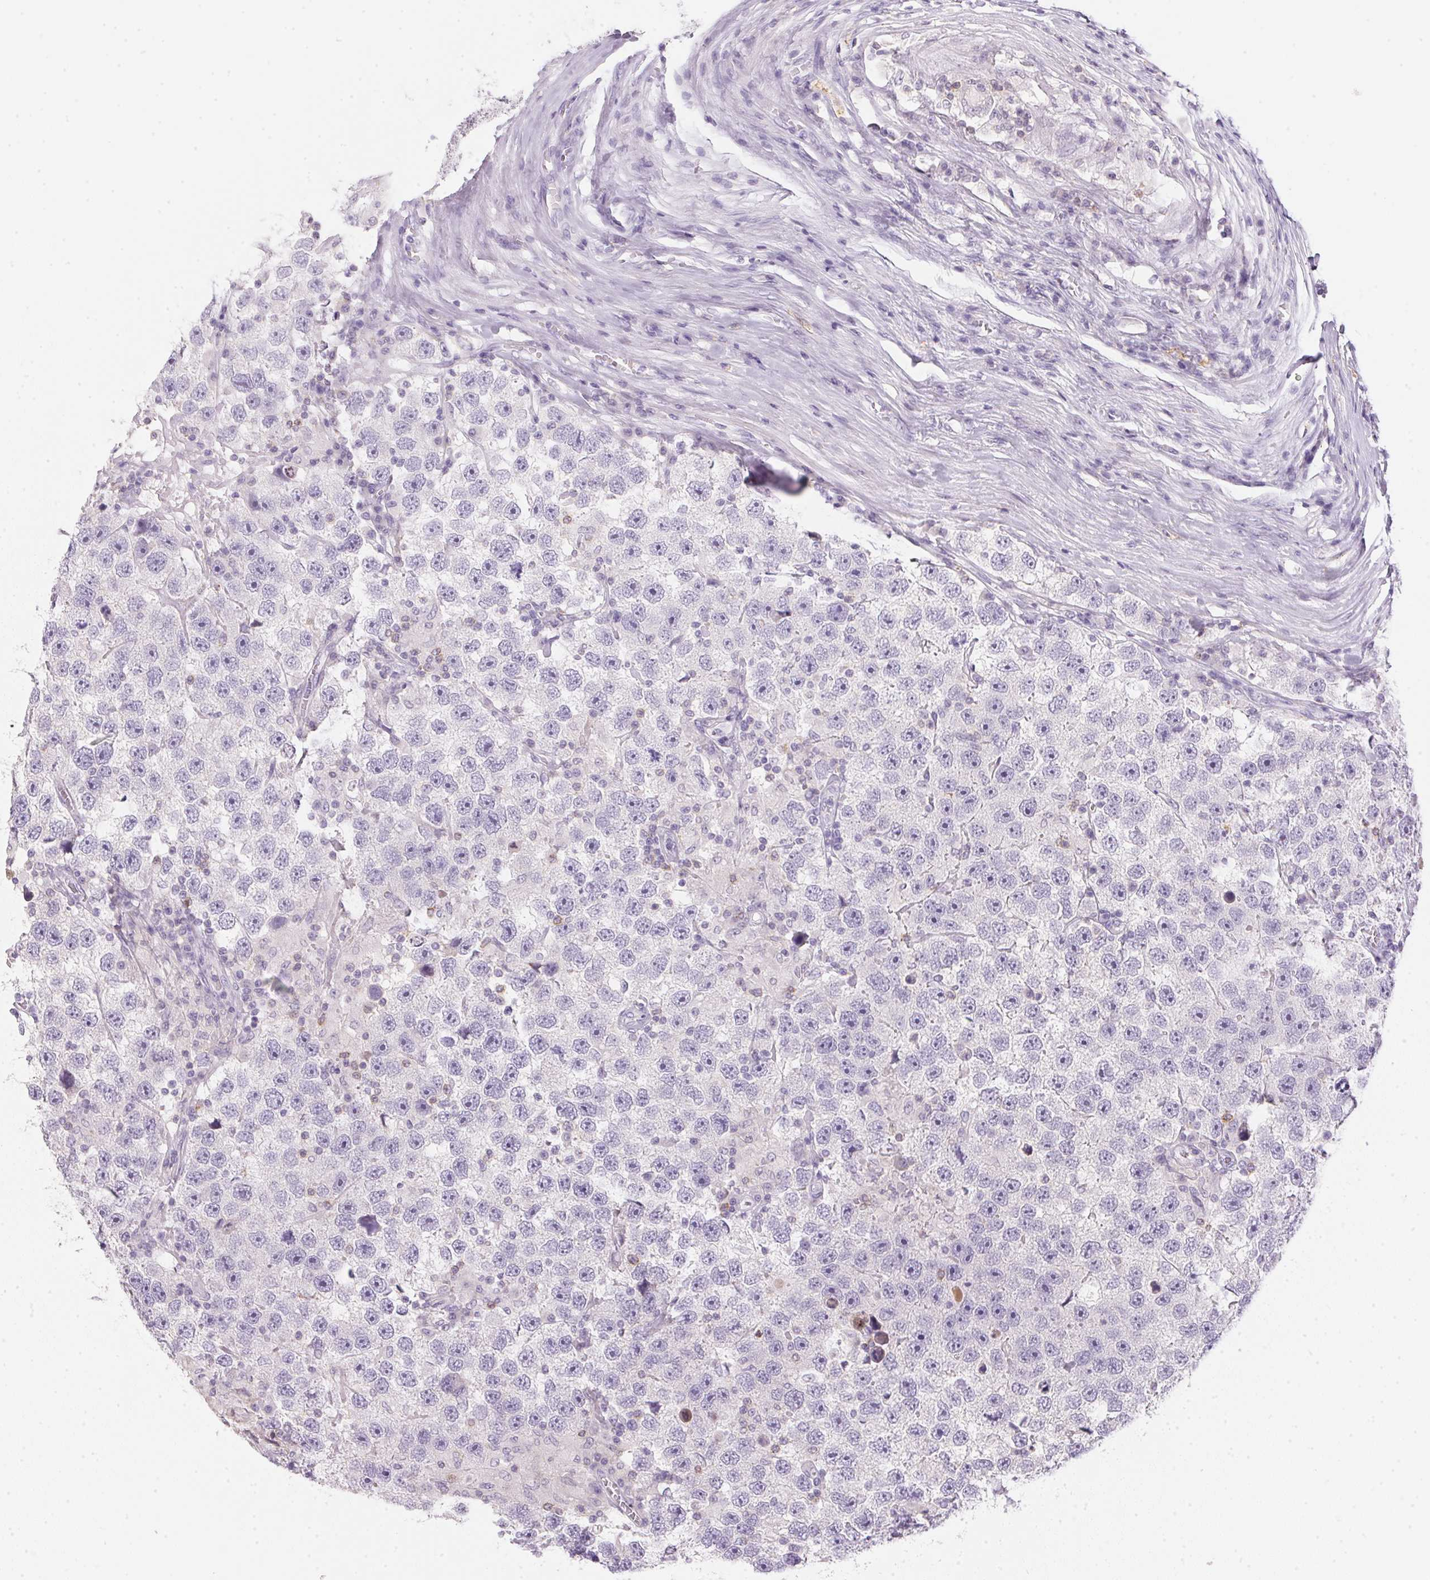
{"staining": {"intensity": "negative", "quantity": "none", "location": "none"}, "tissue": "testis cancer", "cell_type": "Tumor cells", "image_type": "cancer", "snomed": [{"axis": "morphology", "description": "Seminoma, NOS"}, {"axis": "topography", "description": "Testis"}], "caption": "This is an immunohistochemistry (IHC) photomicrograph of testis cancer. There is no positivity in tumor cells.", "gene": "ECPAS", "patient": {"sex": "male", "age": 26}}